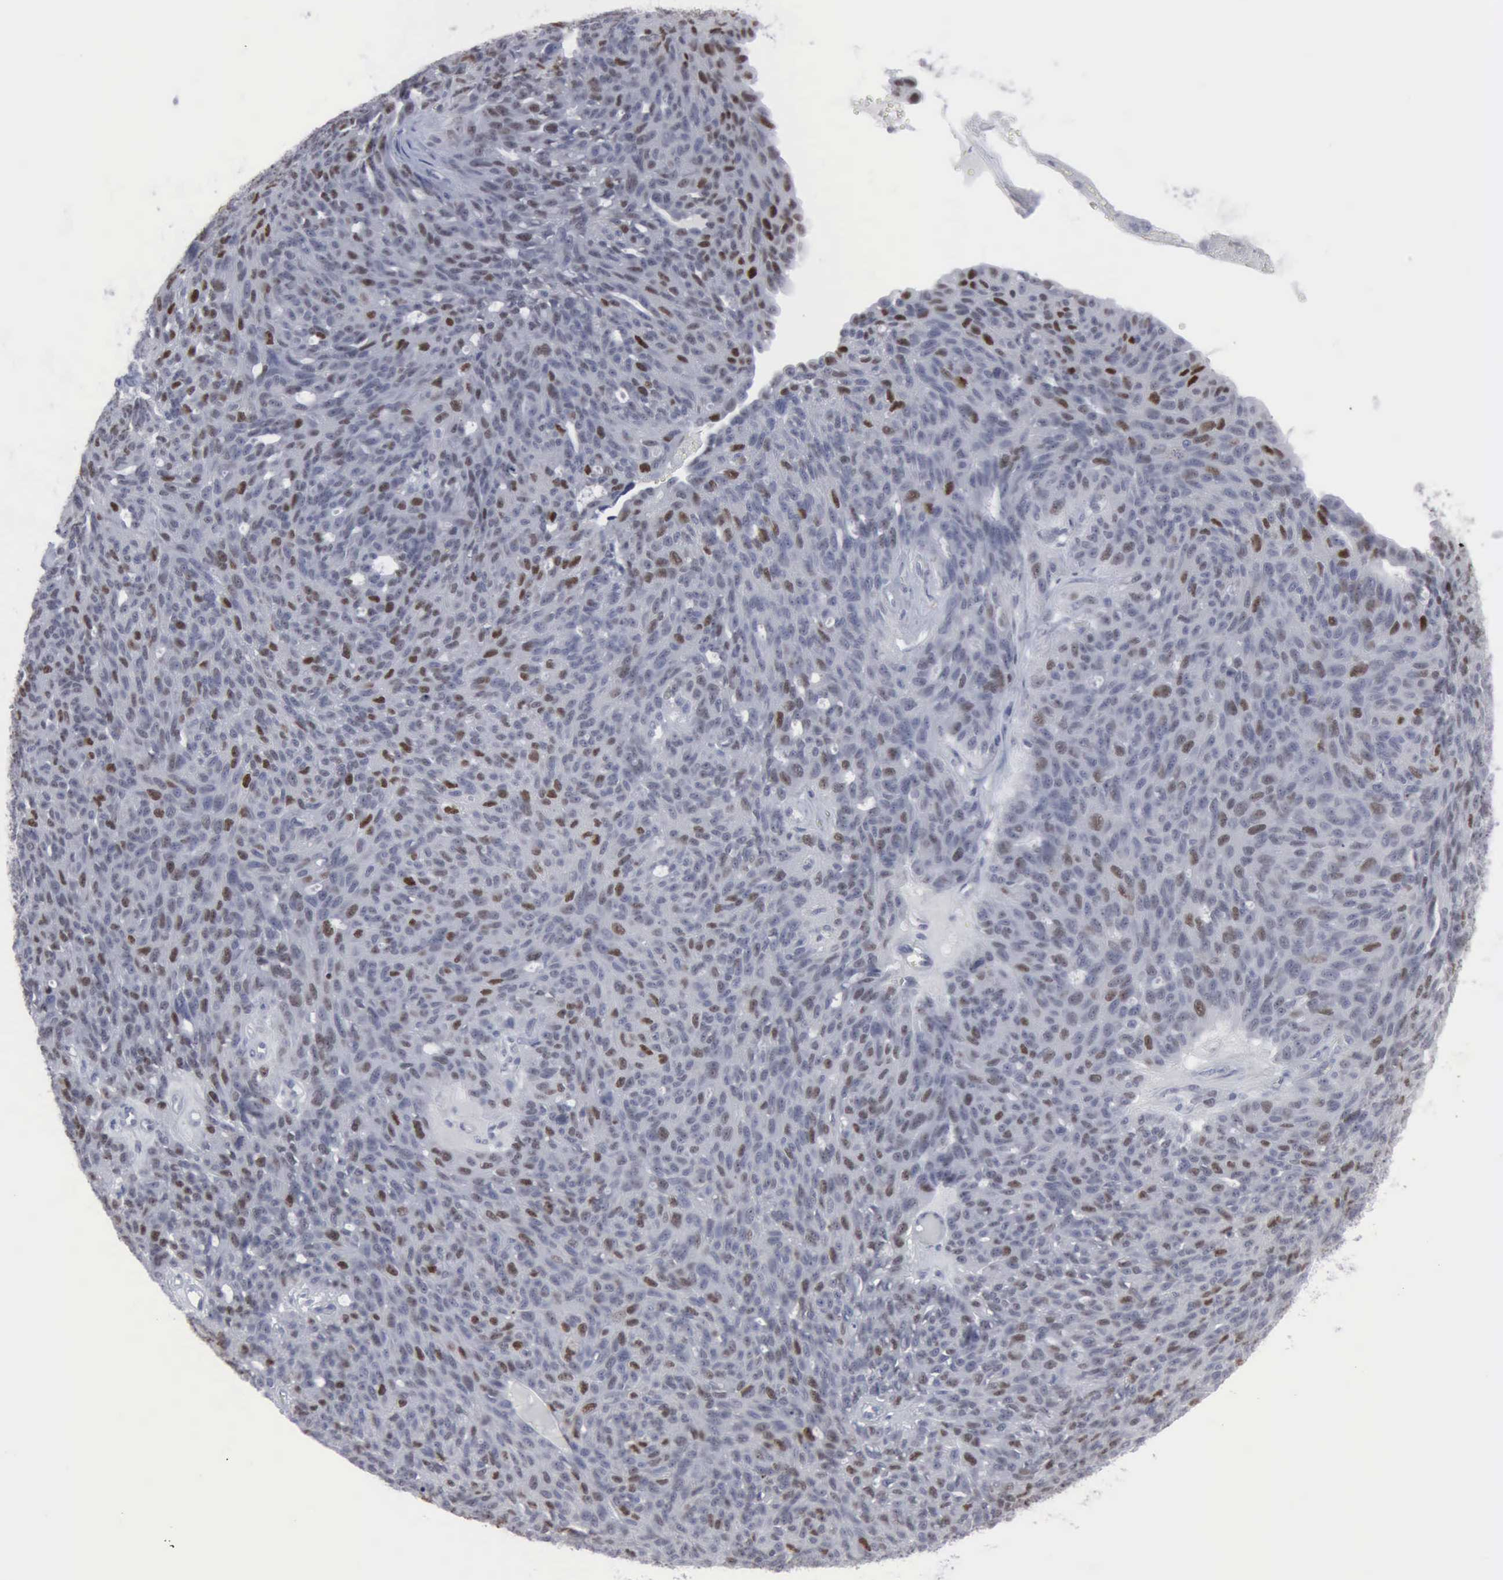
{"staining": {"intensity": "strong", "quantity": "<25%", "location": "nuclear"}, "tissue": "ovarian cancer", "cell_type": "Tumor cells", "image_type": "cancer", "snomed": [{"axis": "morphology", "description": "Carcinoma, endometroid"}, {"axis": "topography", "description": "Ovary"}], "caption": "A photomicrograph showing strong nuclear staining in approximately <25% of tumor cells in endometroid carcinoma (ovarian), as visualized by brown immunohistochemical staining.", "gene": "MCM5", "patient": {"sex": "female", "age": 60}}